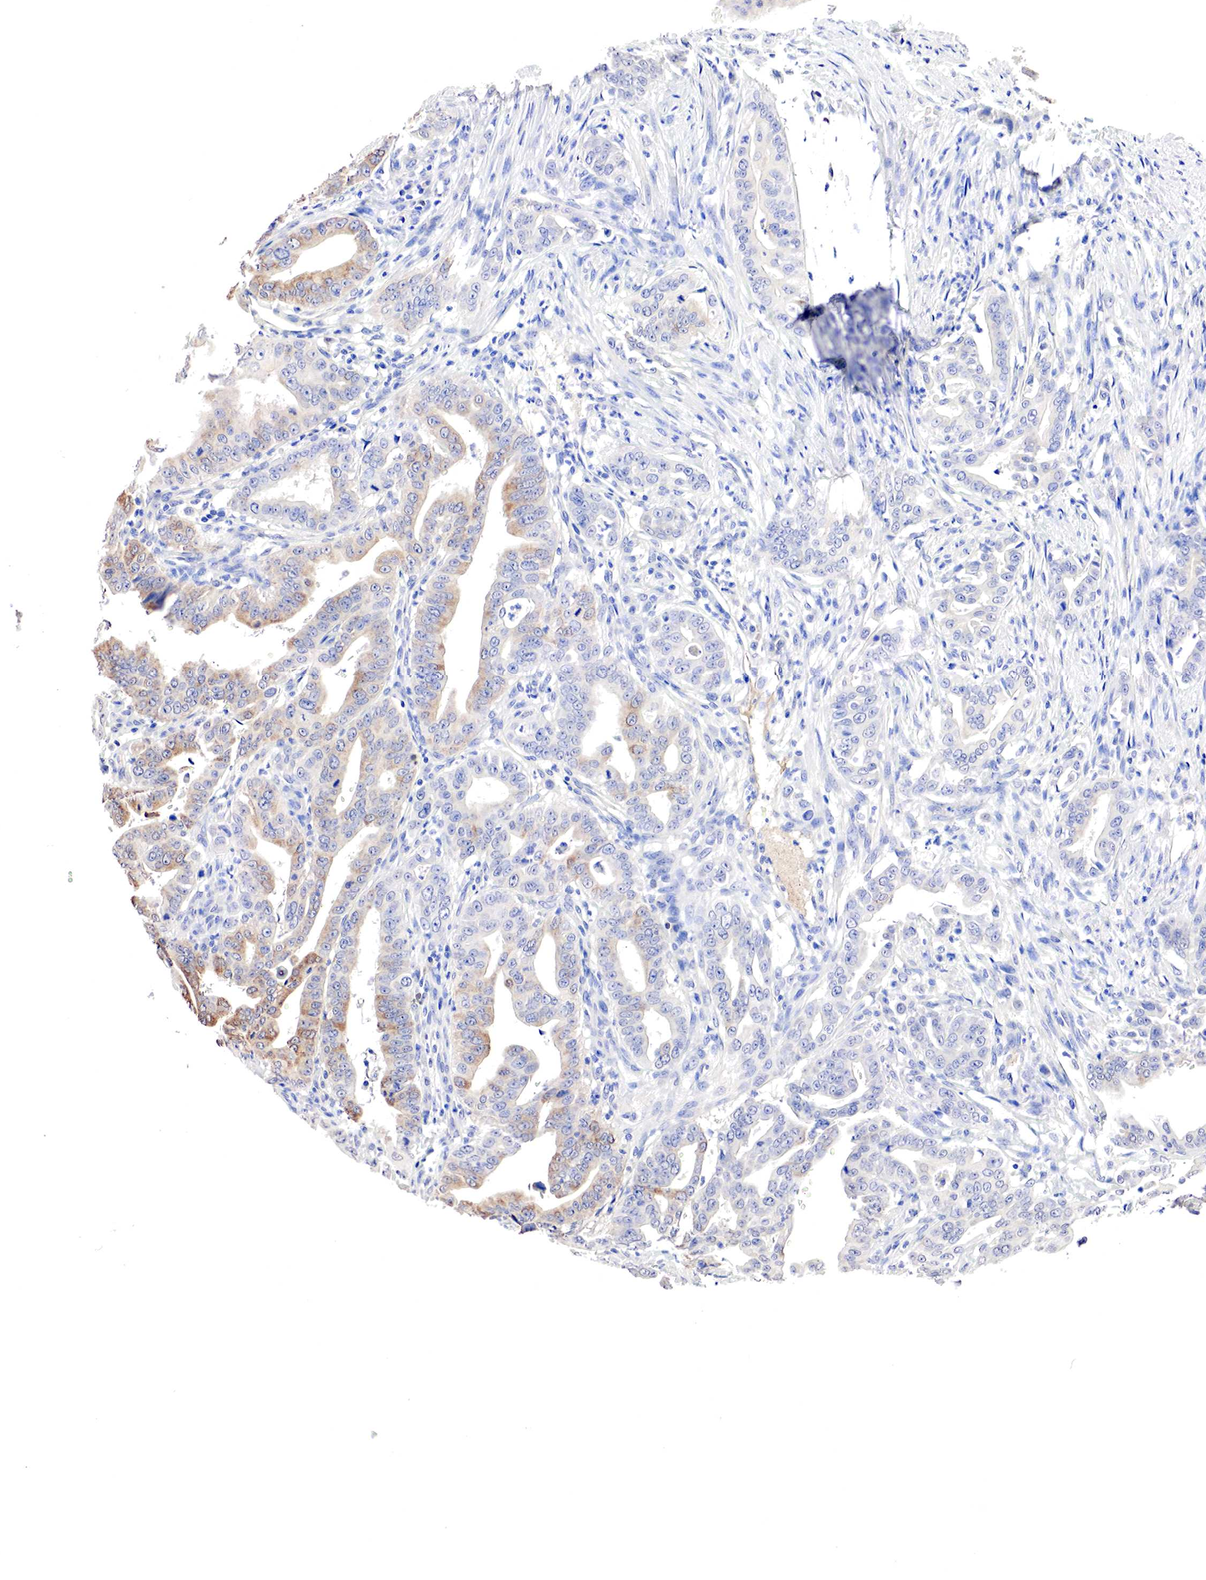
{"staining": {"intensity": "weak", "quantity": "25%-75%", "location": "cytoplasmic/membranous"}, "tissue": "stomach cancer", "cell_type": "Tumor cells", "image_type": "cancer", "snomed": [{"axis": "morphology", "description": "Adenocarcinoma, NOS"}, {"axis": "topography", "description": "Stomach"}], "caption": "A photomicrograph showing weak cytoplasmic/membranous expression in approximately 25%-75% of tumor cells in stomach adenocarcinoma, as visualized by brown immunohistochemical staining.", "gene": "GATA1", "patient": {"sex": "female", "age": 76}}